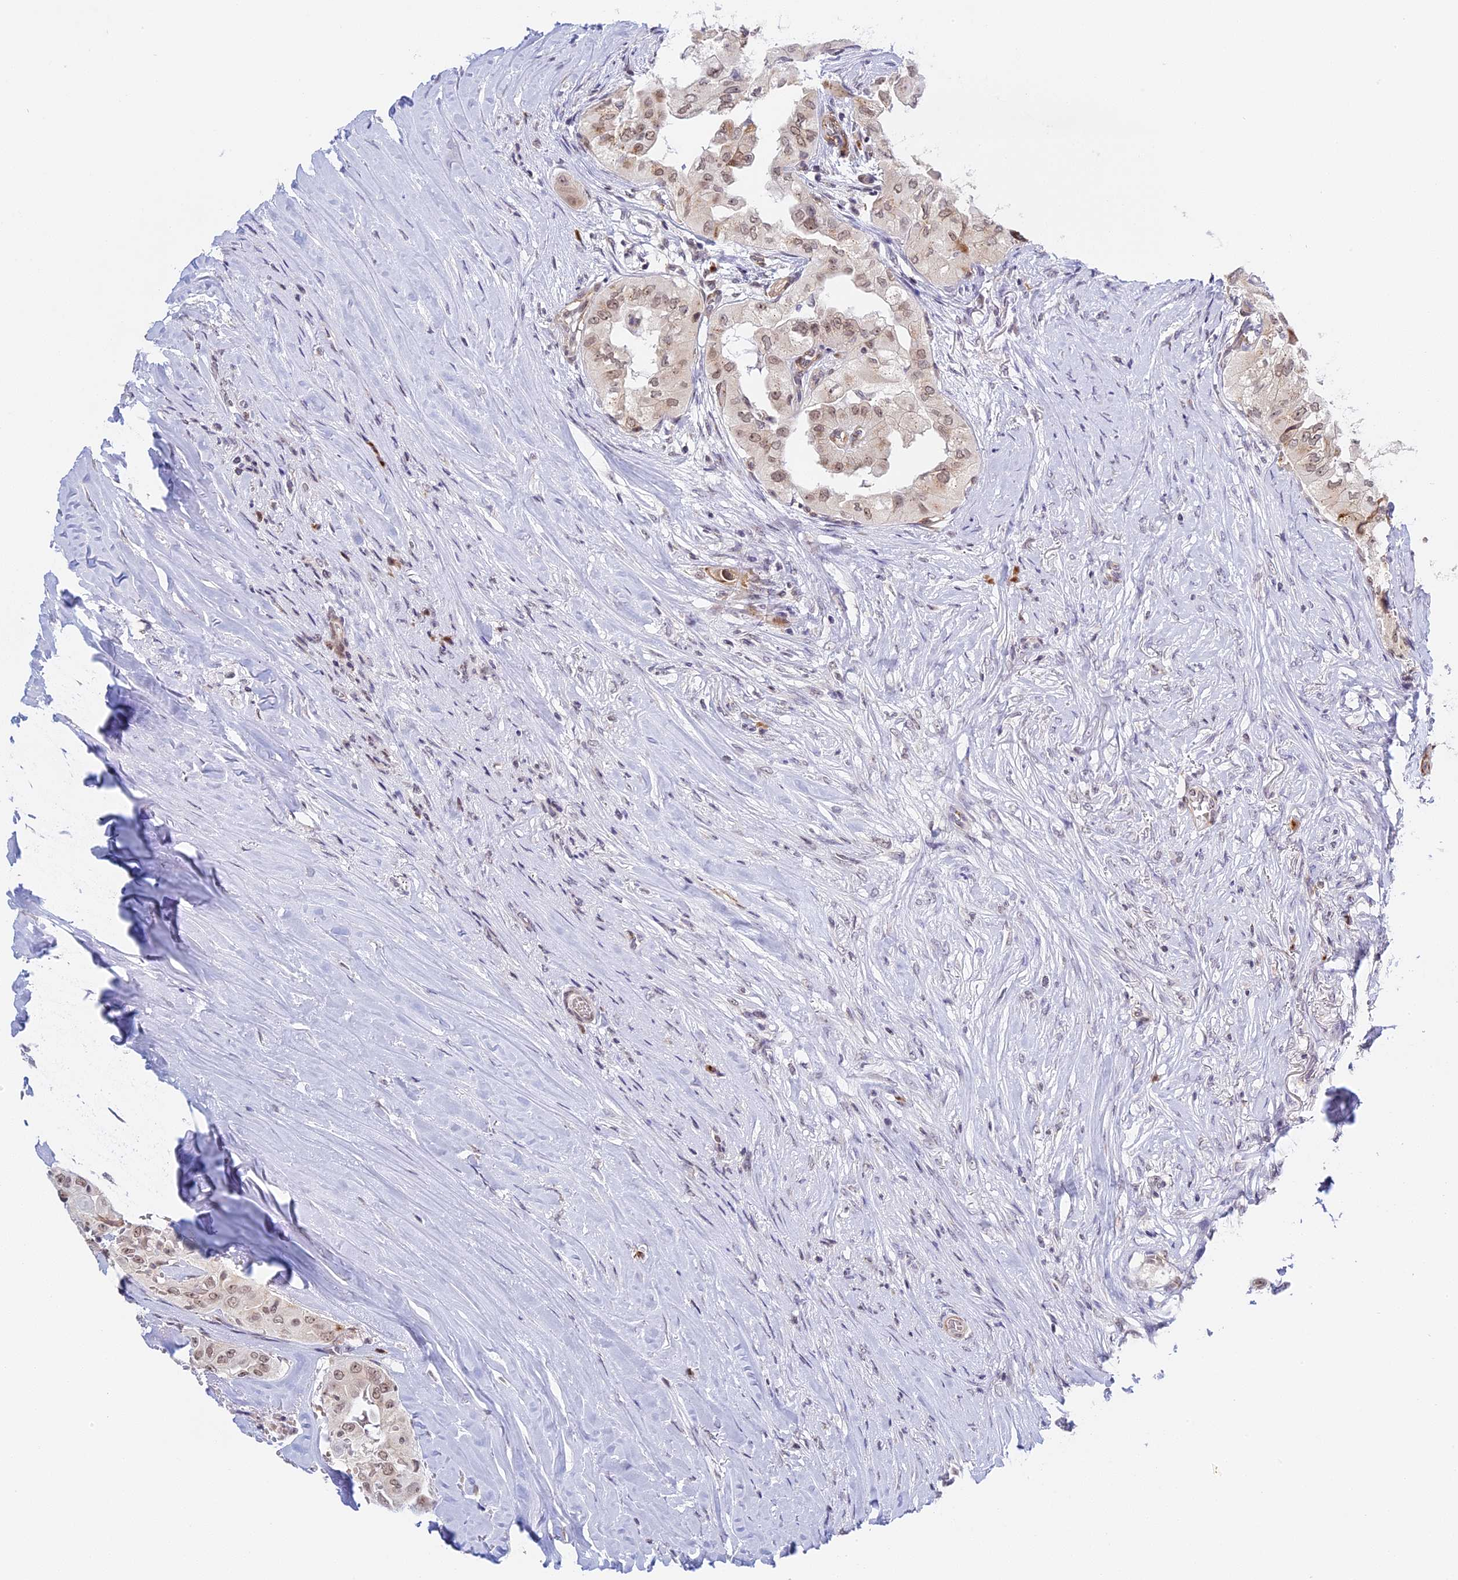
{"staining": {"intensity": "weak", "quantity": ">75%", "location": "cytoplasmic/membranous,nuclear"}, "tissue": "thyroid cancer", "cell_type": "Tumor cells", "image_type": "cancer", "snomed": [{"axis": "morphology", "description": "Papillary adenocarcinoma, NOS"}, {"axis": "topography", "description": "Thyroid gland"}], "caption": "Human thyroid cancer (papillary adenocarcinoma) stained with a protein marker exhibits weak staining in tumor cells.", "gene": "HEATR5B", "patient": {"sex": "female", "age": 59}}